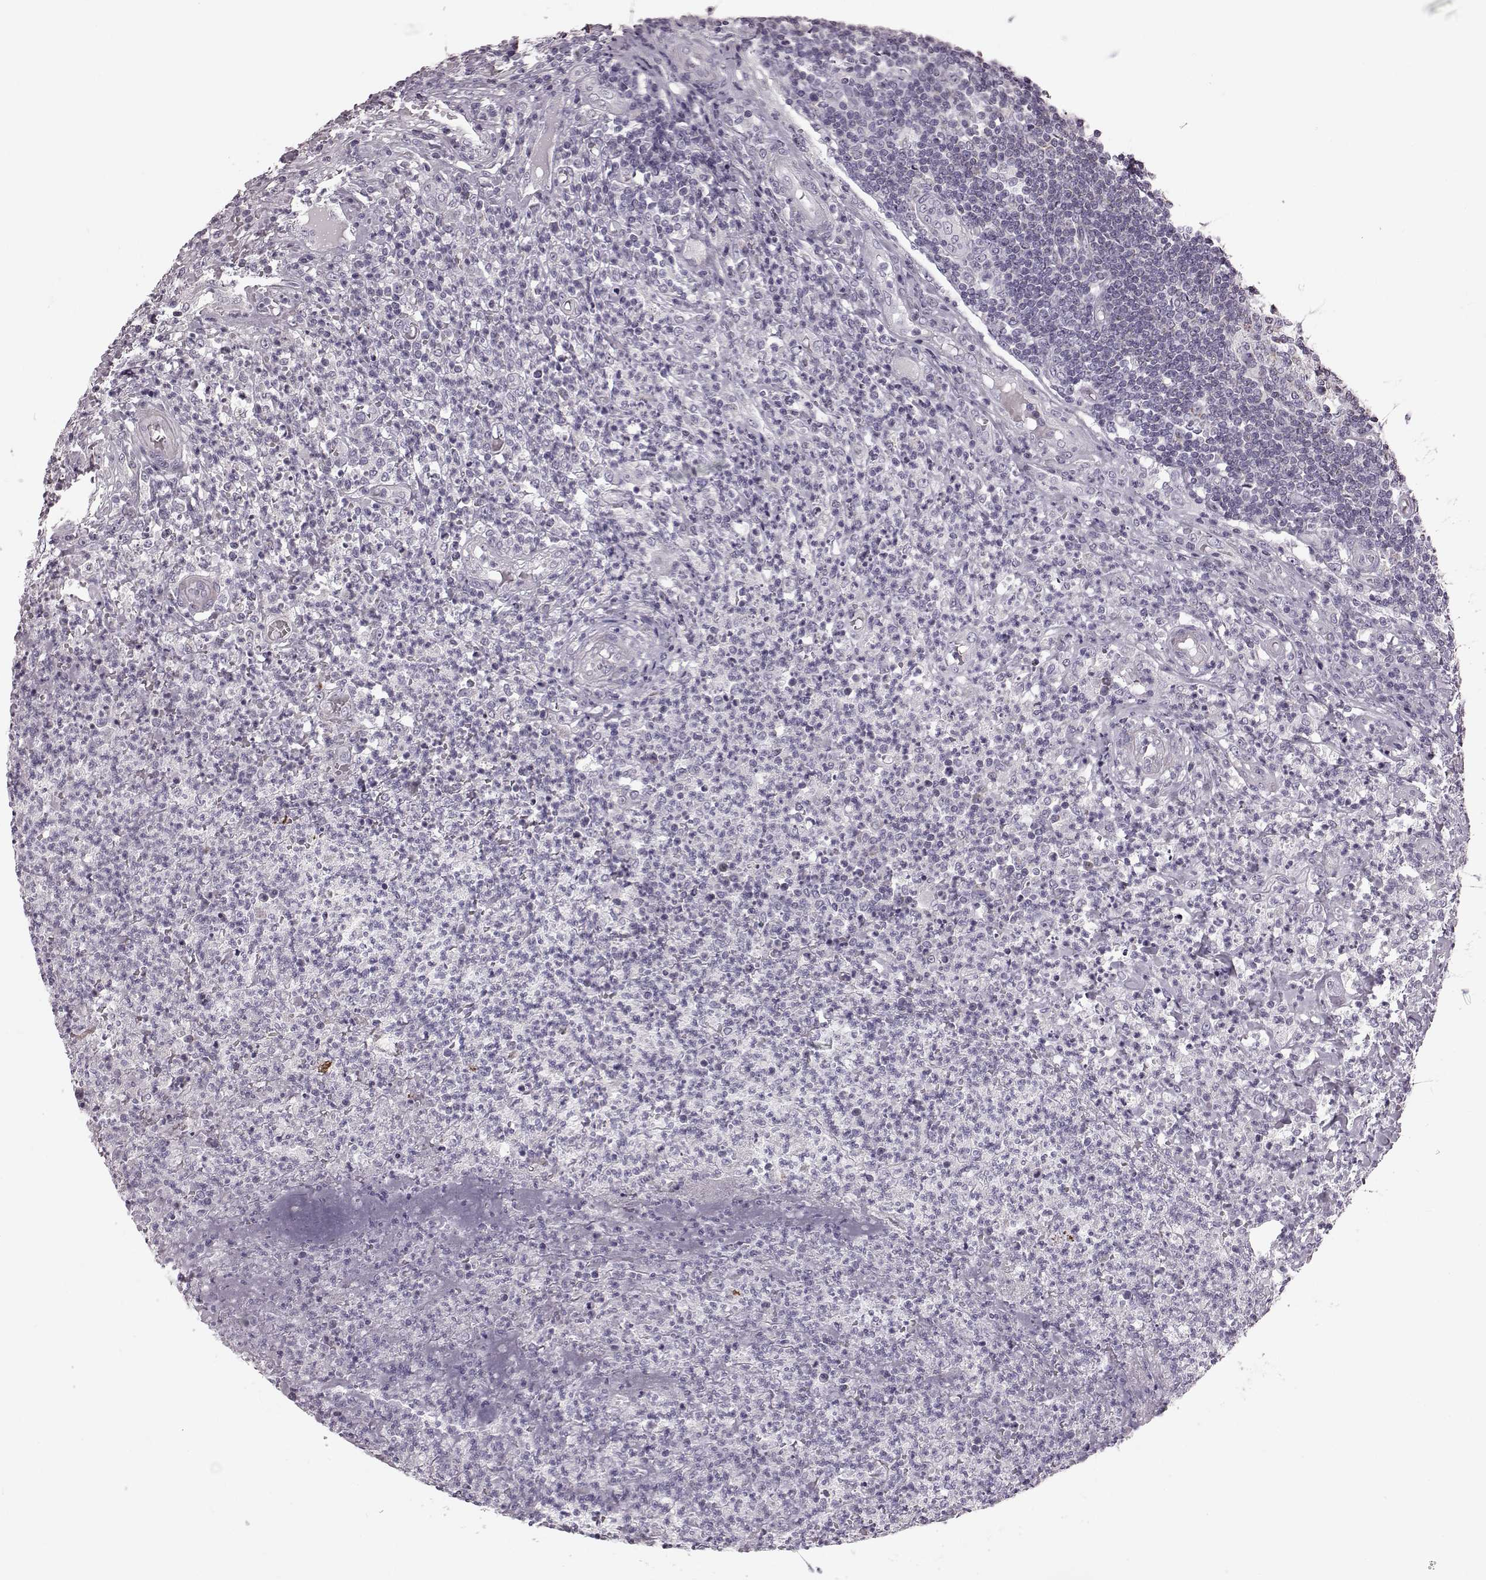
{"staining": {"intensity": "moderate", "quantity": ">75%", "location": "cytoplasmic/membranous"}, "tissue": "appendix", "cell_type": "Glandular cells", "image_type": "normal", "snomed": [{"axis": "morphology", "description": "Normal tissue, NOS"}, {"axis": "morphology", "description": "Inflammation, NOS"}, {"axis": "topography", "description": "Appendix"}], "caption": "This micrograph demonstrates IHC staining of benign human appendix, with medium moderate cytoplasmic/membranous staining in approximately >75% of glandular cells.", "gene": "ATP5MF", "patient": {"sex": "male", "age": 16}}